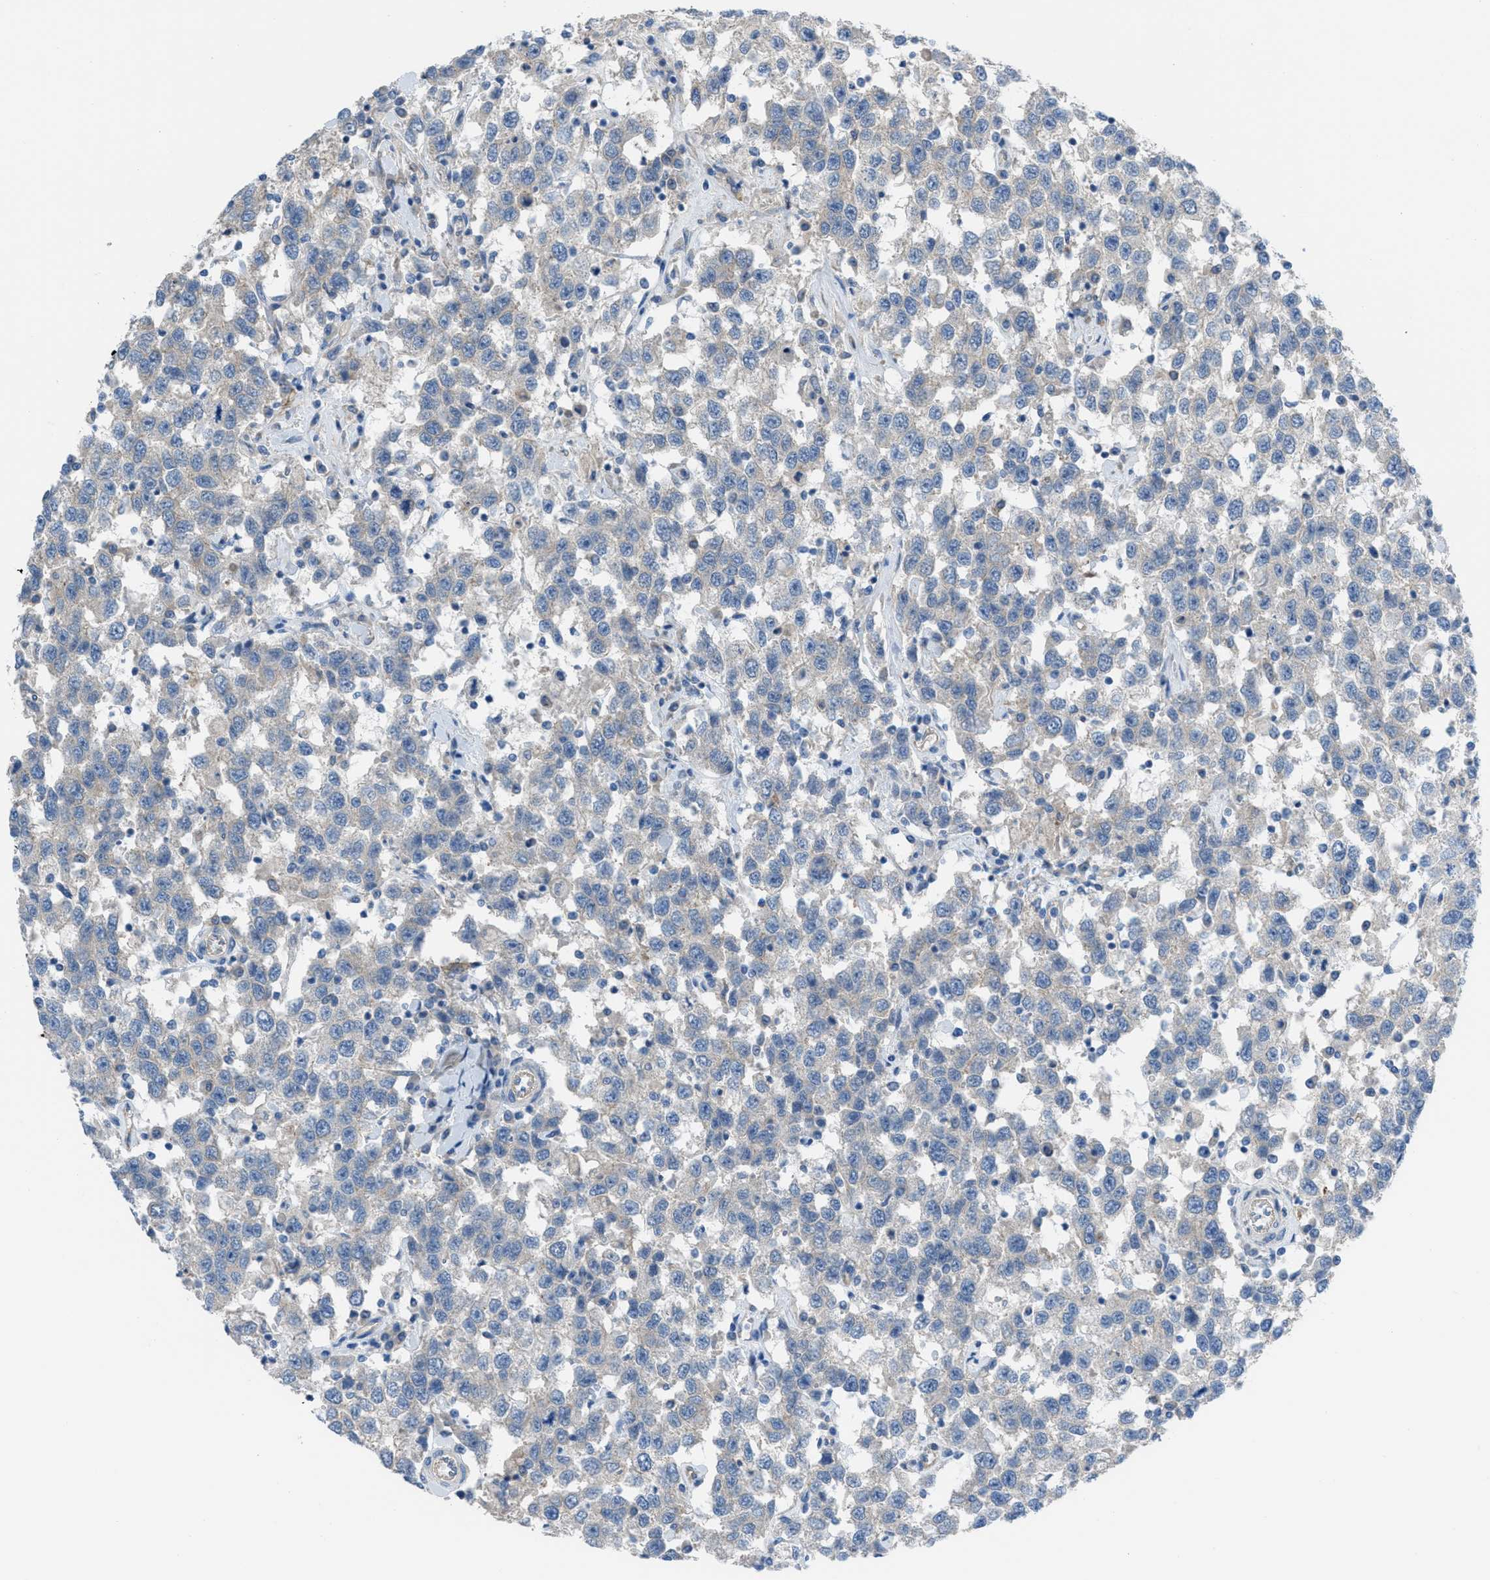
{"staining": {"intensity": "negative", "quantity": "none", "location": "none"}, "tissue": "testis cancer", "cell_type": "Tumor cells", "image_type": "cancer", "snomed": [{"axis": "morphology", "description": "Seminoma, NOS"}, {"axis": "topography", "description": "Testis"}], "caption": "Immunohistochemistry (IHC) image of neoplastic tissue: human testis seminoma stained with DAB reveals no significant protein staining in tumor cells. Nuclei are stained in blue.", "gene": "EGFR", "patient": {"sex": "male", "age": 41}}